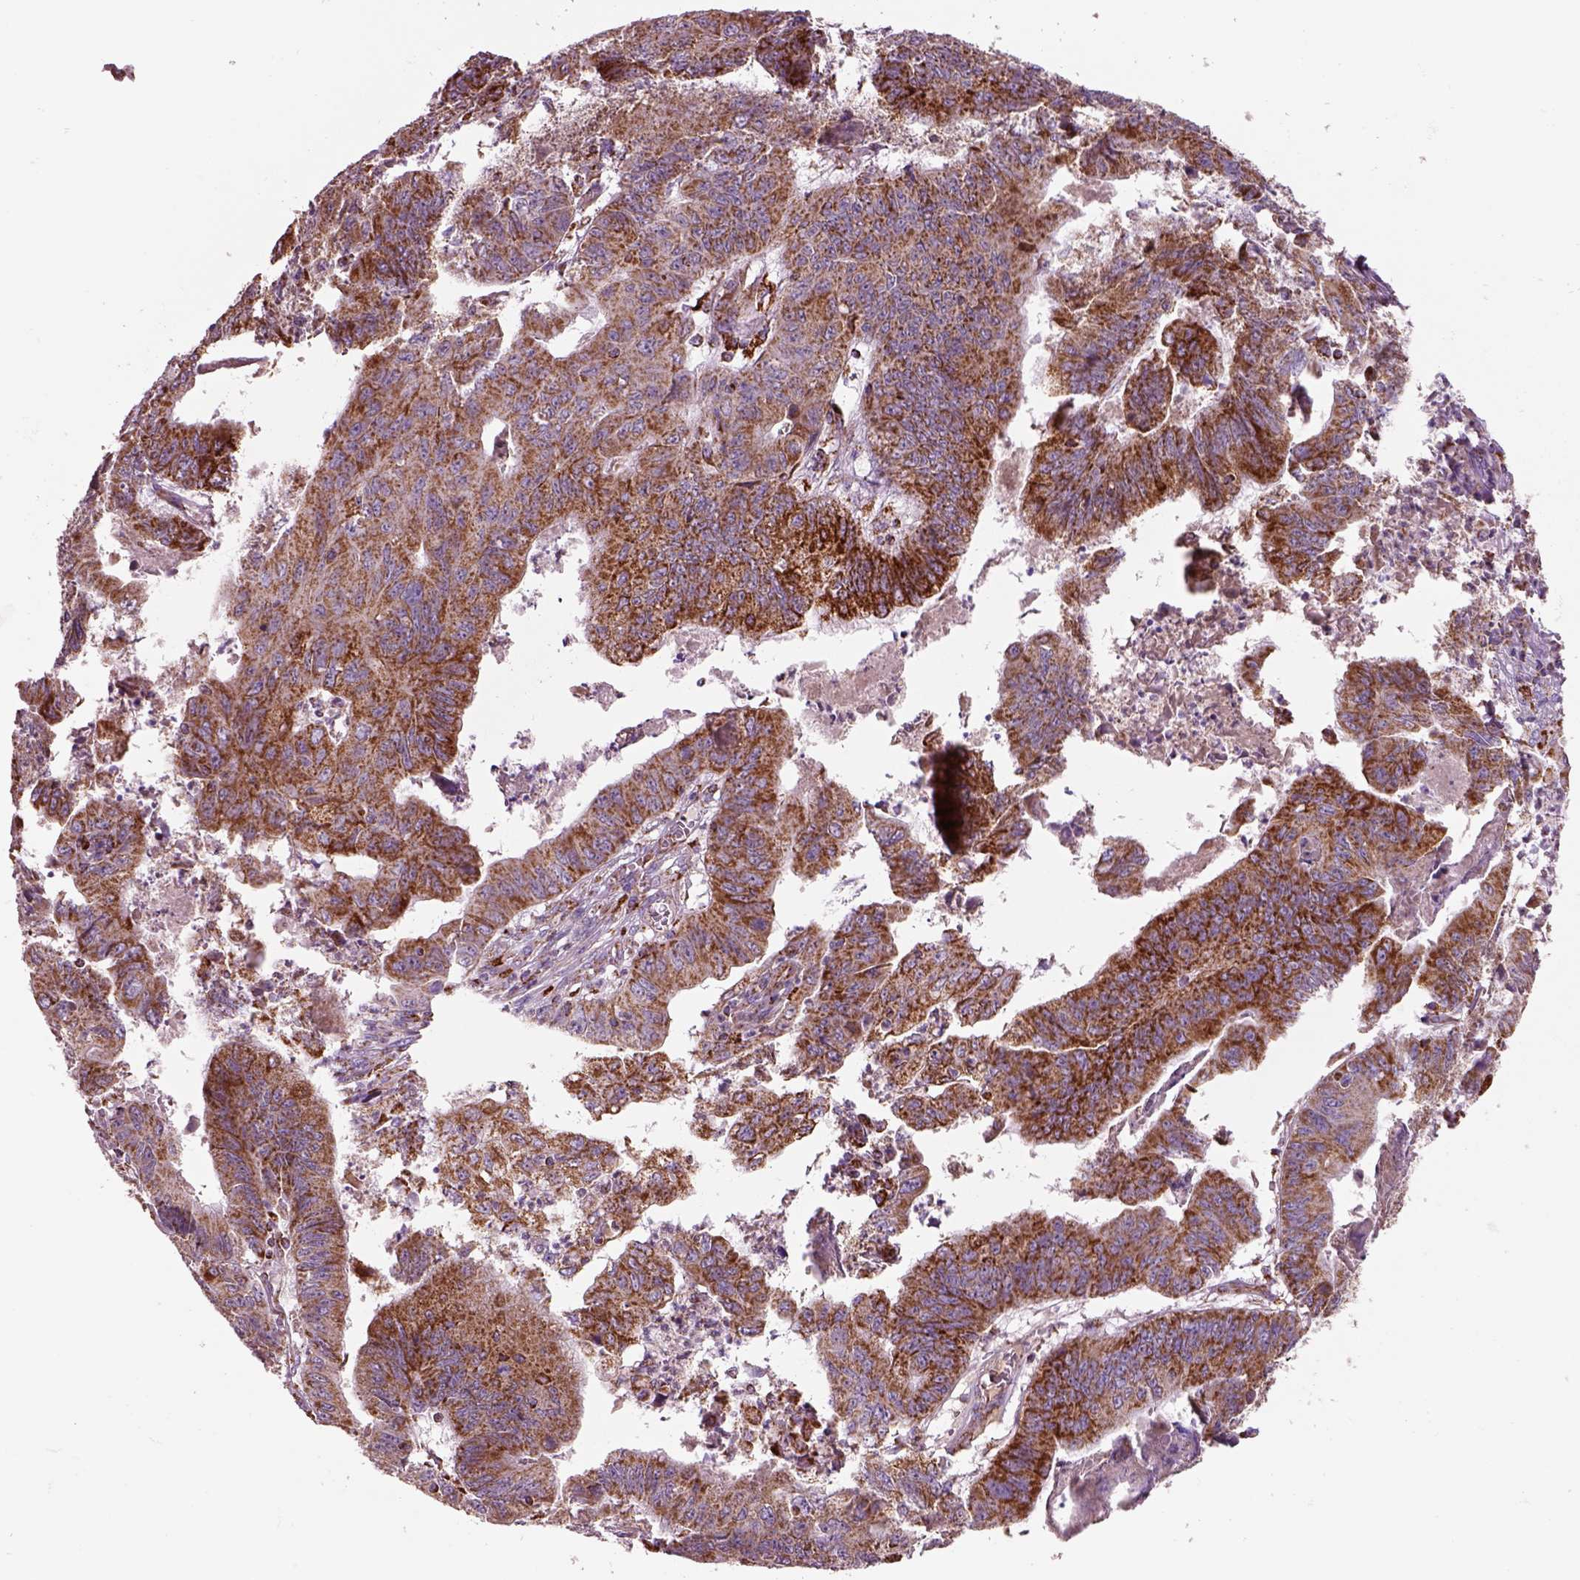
{"staining": {"intensity": "strong", "quantity": ">75%", "location": "cytoplasmic/membranous"}, "tissue": "stomach cancer", "cell_type": "Tumor cells", "image_type": "cancer", "snomed": [{"axis": "morphology", "description": "Adenocarcinoma, NOS"}, {"axis": "topography", "description": "Stomach, lower"}], "caption": "Protein expression analysis of adenocarcinoma (stomach) displays strong cytoplasmic/membranous positivity in approximately >75% of tumor cells.", "gene": "SLC25A24", "patient": {"sex": "male", "age": 77}}